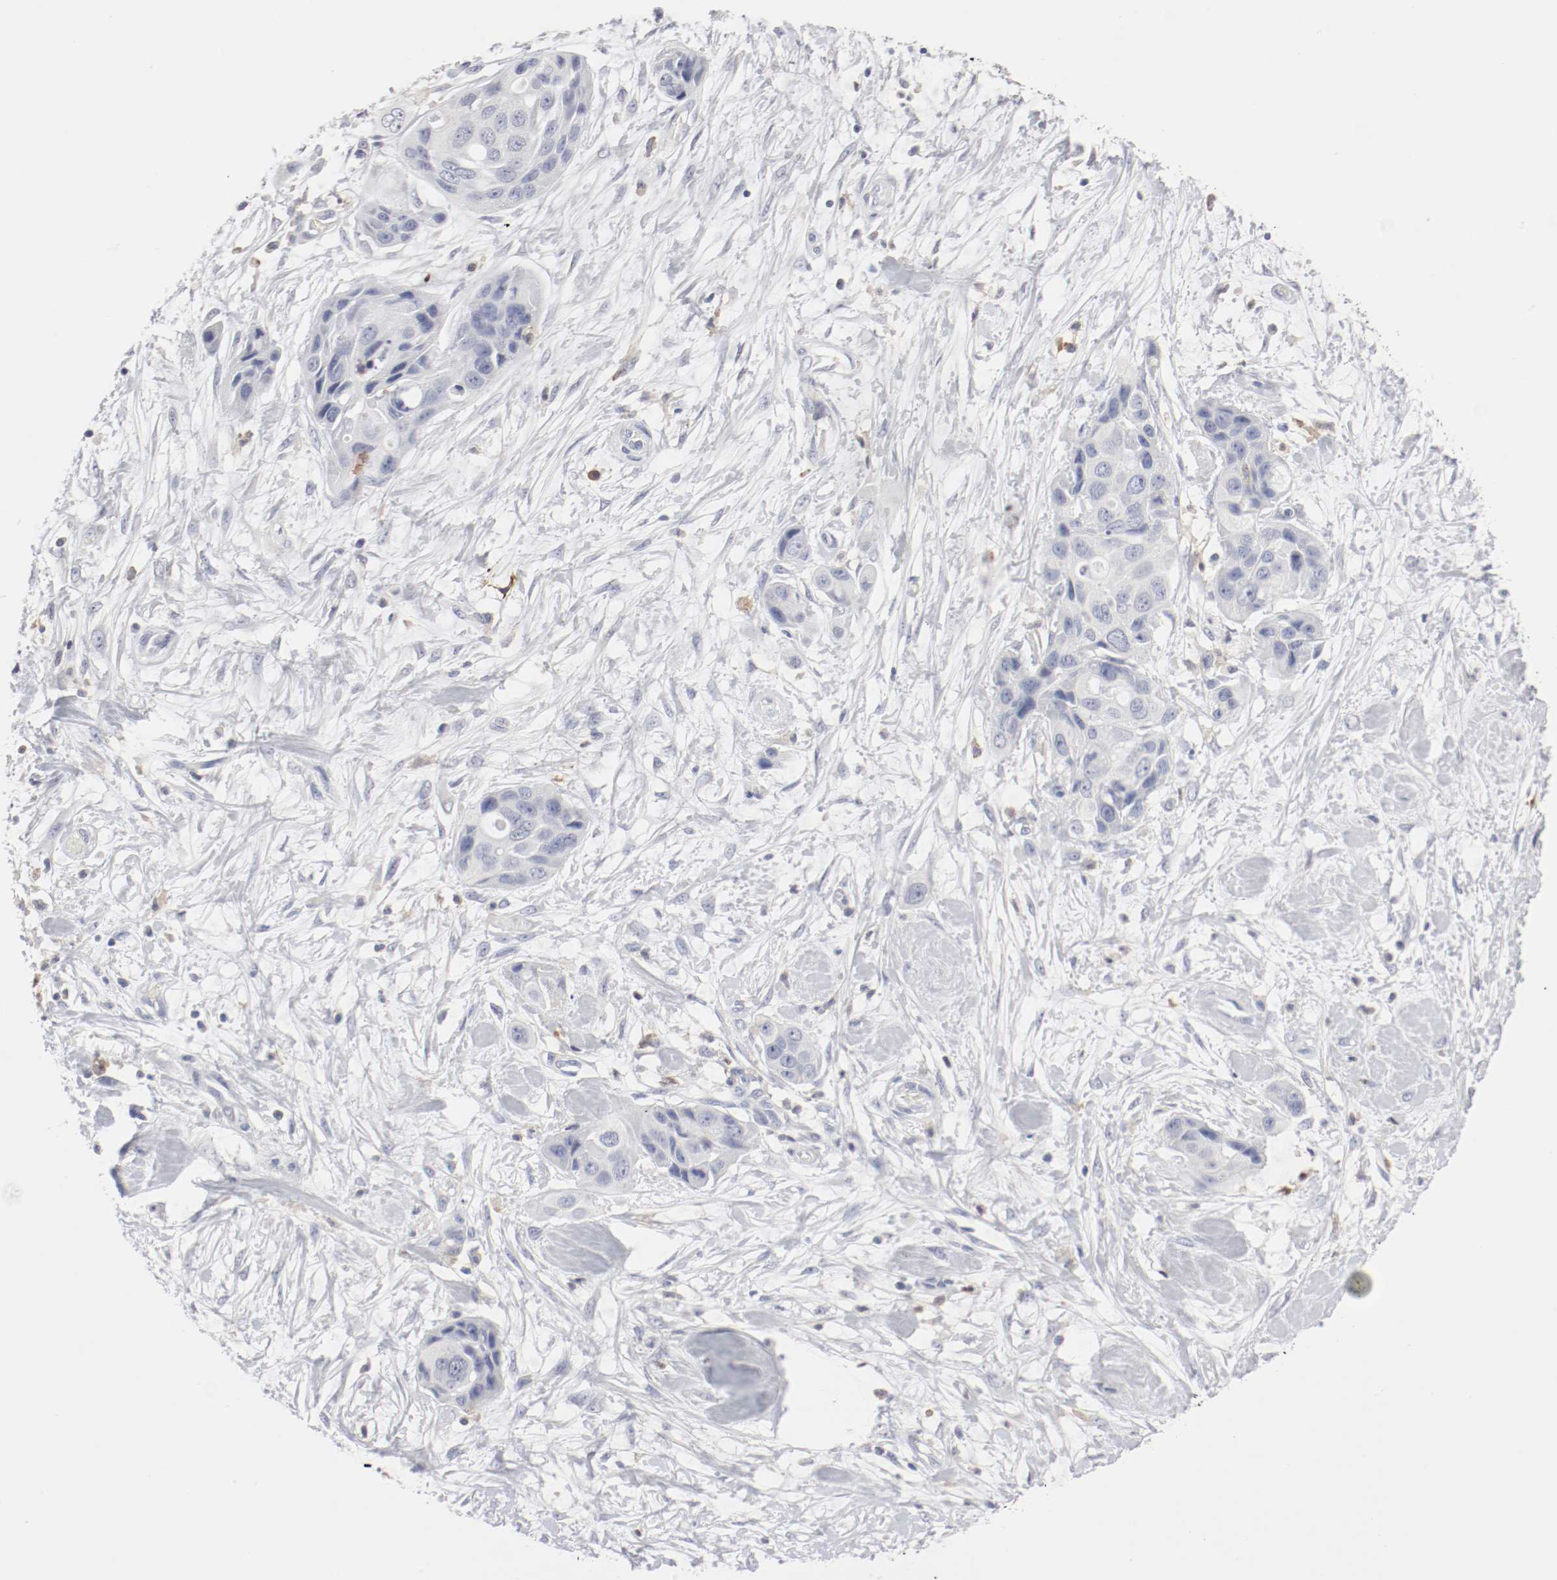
{"staining": {"intensity": "negative", "quantity": "none", "location": "none"}, "tissue": "pancreatic cancer", "cell_type": "Tumor cells", "image_type": "cancer", "snomed": [{"axis": "morphology", "description": "Adenocarcinoma, NOS"}, {"axis": "topography", "description": "Pancreas"}], "caption": "There is no significant positivity in tumor cells of pancreatic cancer (adenocarcinoma).", "gene": "ITGAX", "patient": {"sex": "female", "age": 60}}